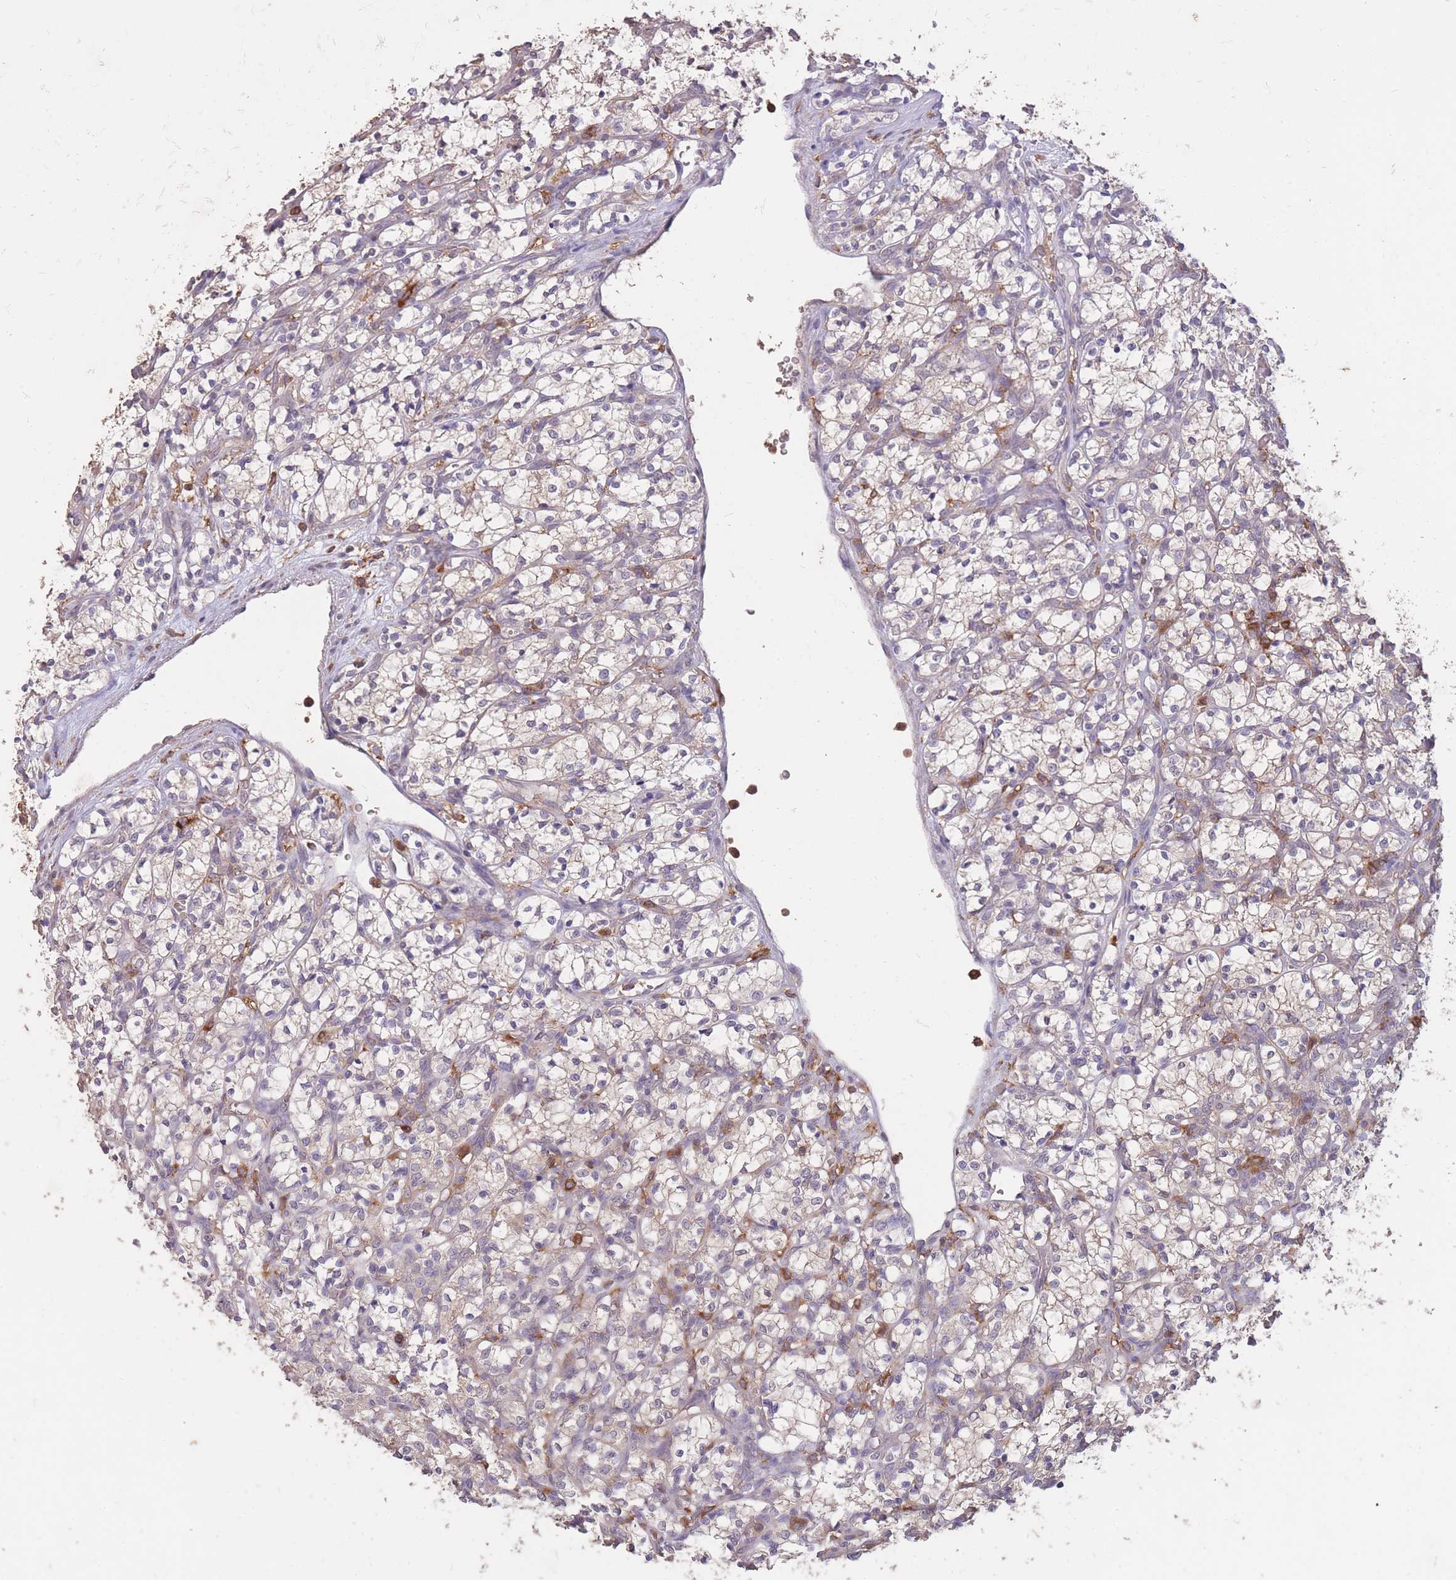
{"staining": {"intensity": "weak", "quantity": "<25%", "location": "cytoplasmic/membranous"}, "tissue": "renal cancer", "cell_type": "Tumor cells", "image_type": "cancer", "snomed": [{"axis": "morphology", "description": "Adenocarcinoma, NOS"}, {"axis": "topography", "description": "Kidney"}], "caption": "Immunohistochemical staining of human renal cancer shows no significant staining in tumor cells. (DAB (3,3'-diaminobenzidine) immunohistochemistry with hematoxylin counter stain).", "gene": "GMIP", "patient": {"sex": "female", "age": 69}}